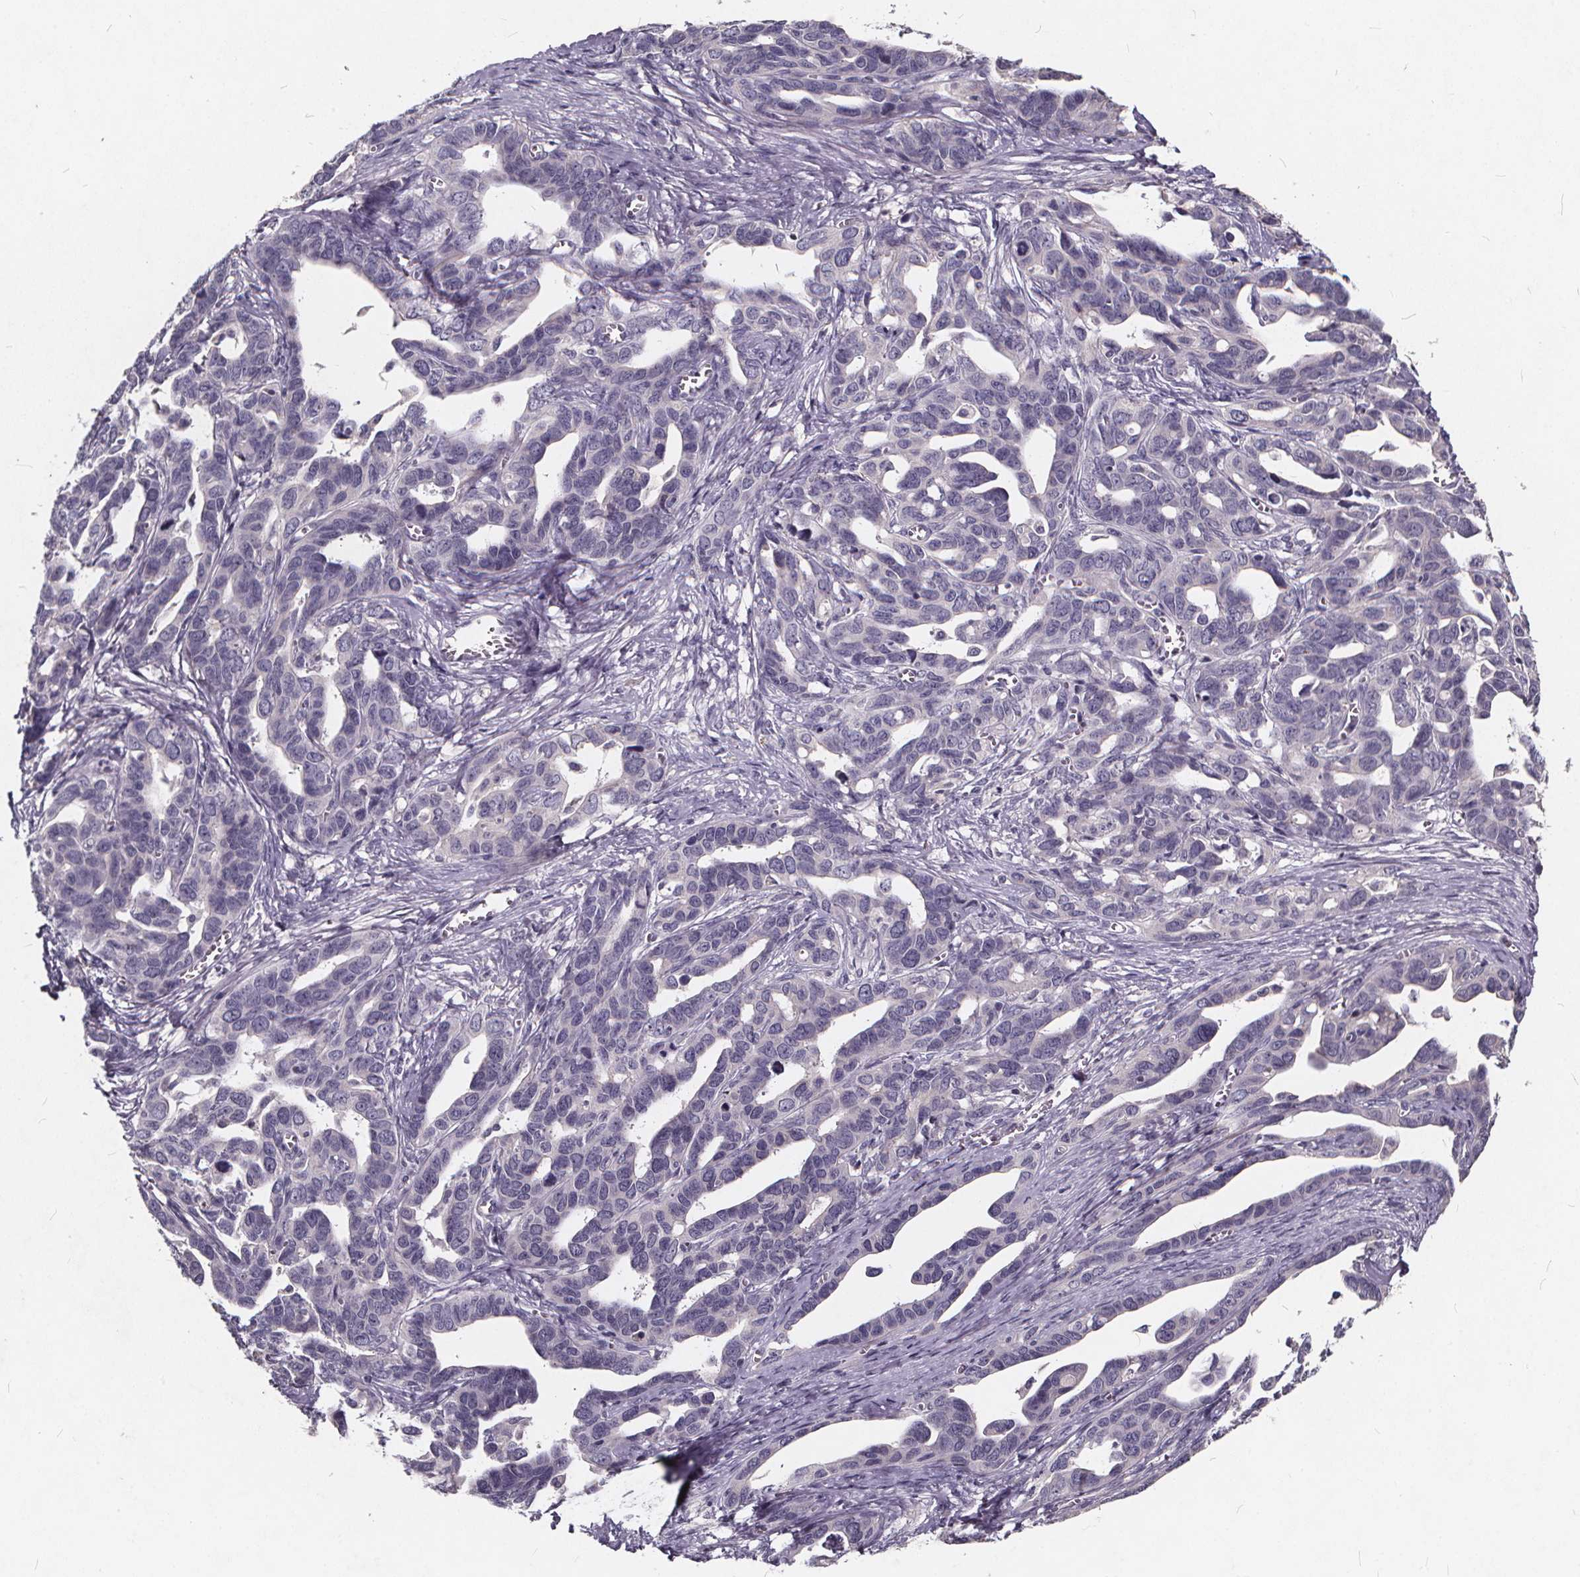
{"staining": {"intensity": "negative", "quantity": "none", "location": "none"}, "tissue": "ovarian cancer", "cell_type": "Tumor cells", "image_type": "cancer", "snomed": [{"axis": "morphology", "description": "Cystadenocarcinoma, serous, NOS"}, {"axis": "topography", "description": "Ovary"}], "caption": "The micrograph reveals no staining of tumor cells in ovarian serous cystadenocarcinoma.", "gene": "TSPAN14", "patient": {"sex": "female", "age": 69}}